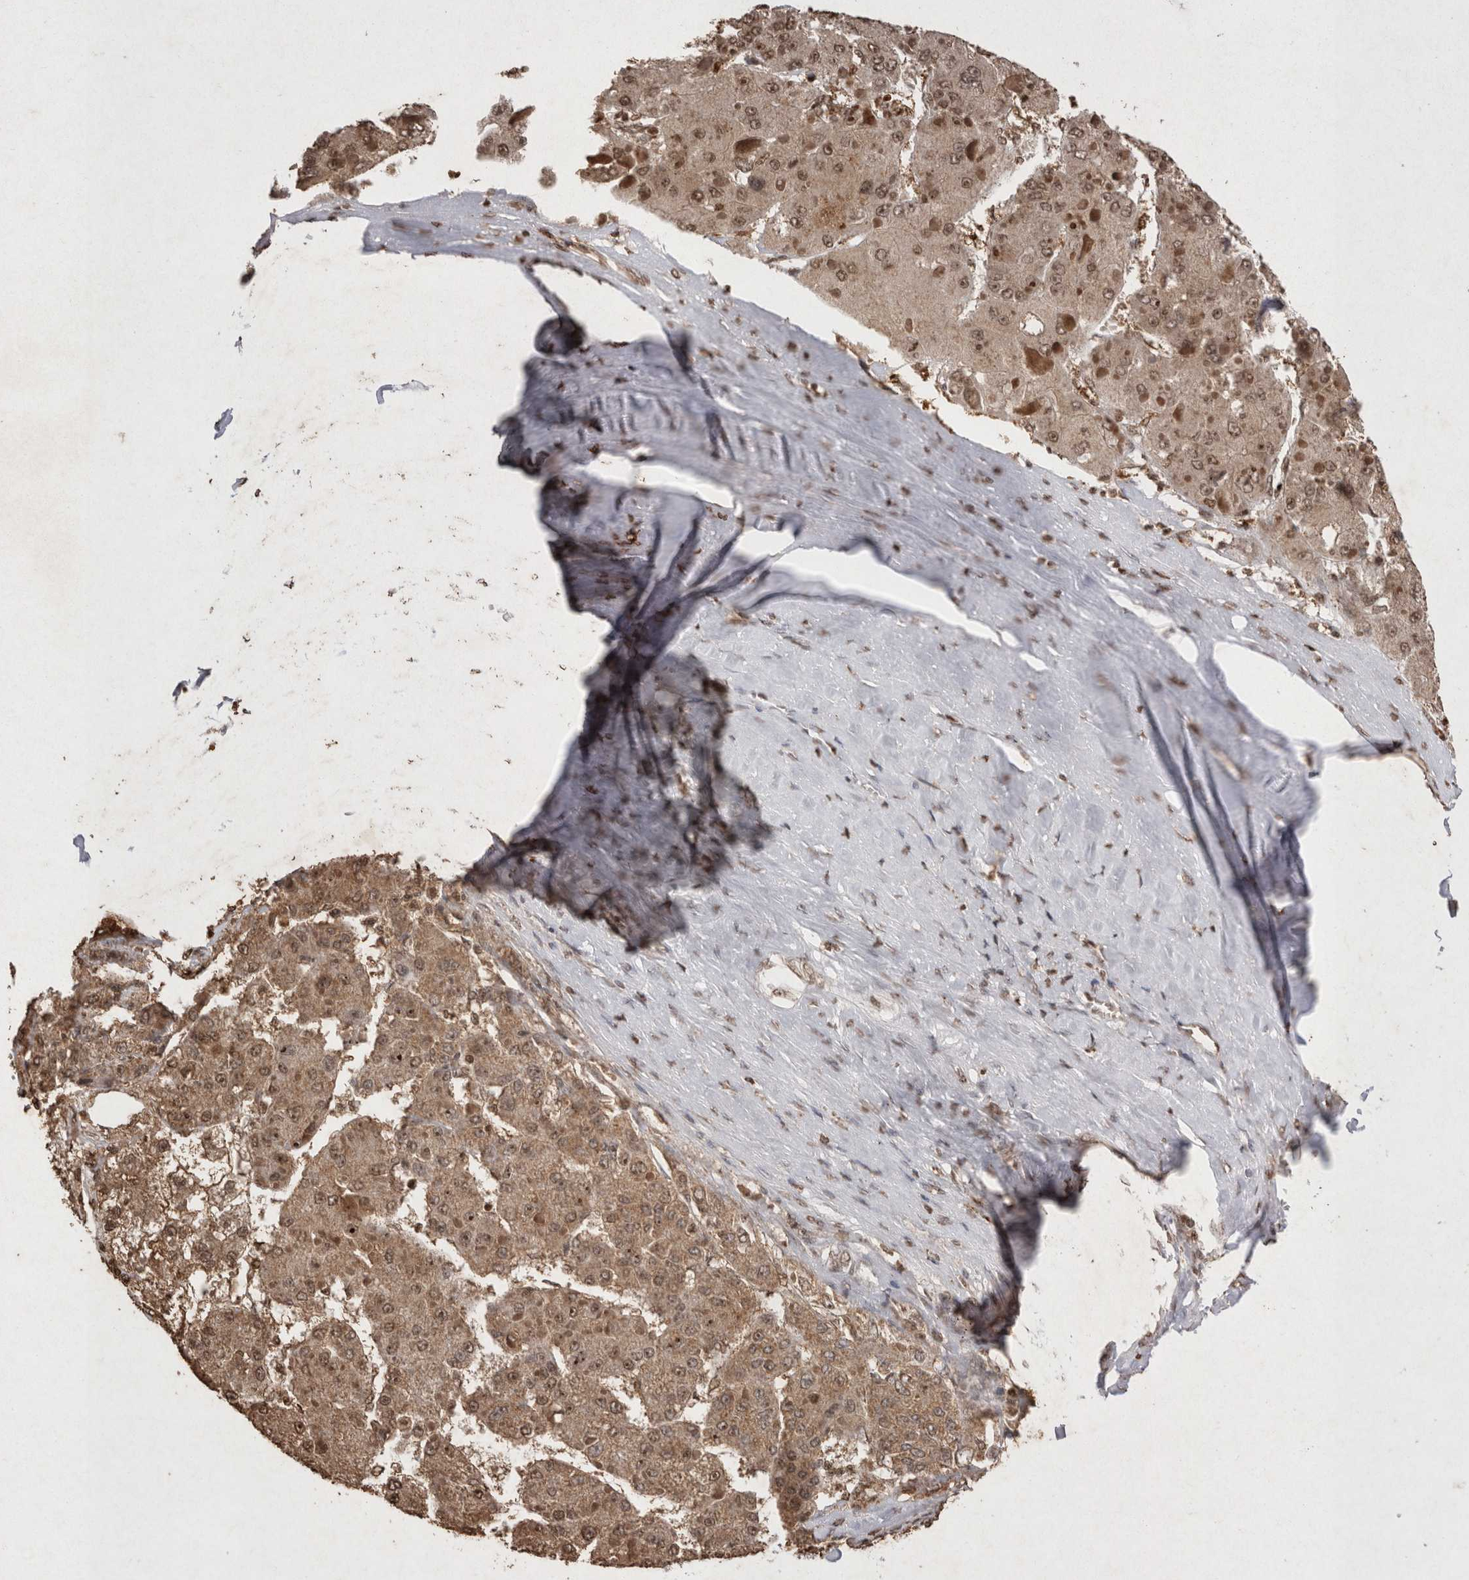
{"staining": {"intensity": "moderate", "quantity": ">75%", "location": "cytoplasmic/membranous,nuclear"}, "tissue": "liver cancer", "cell_type": "Tumor cells", "image_type": "cancer", "snomed": [{"axis": "morphology", "description": "Carcinoma, Hepatocellular, NOS"}, {"axis": "topography", "description": "Liver"}], "caption": "Immunohistochemistry (IHC) (DAB (3,3'-diaminobenzidine)) staining of hepatocellular carcinoma (liver) reveals moderate cytoplasmic/membranous and nuclear protein positivity in about >75% of tumor cells.", "gene": "STK11", "patient": {"sex": "female", "age": 73}}